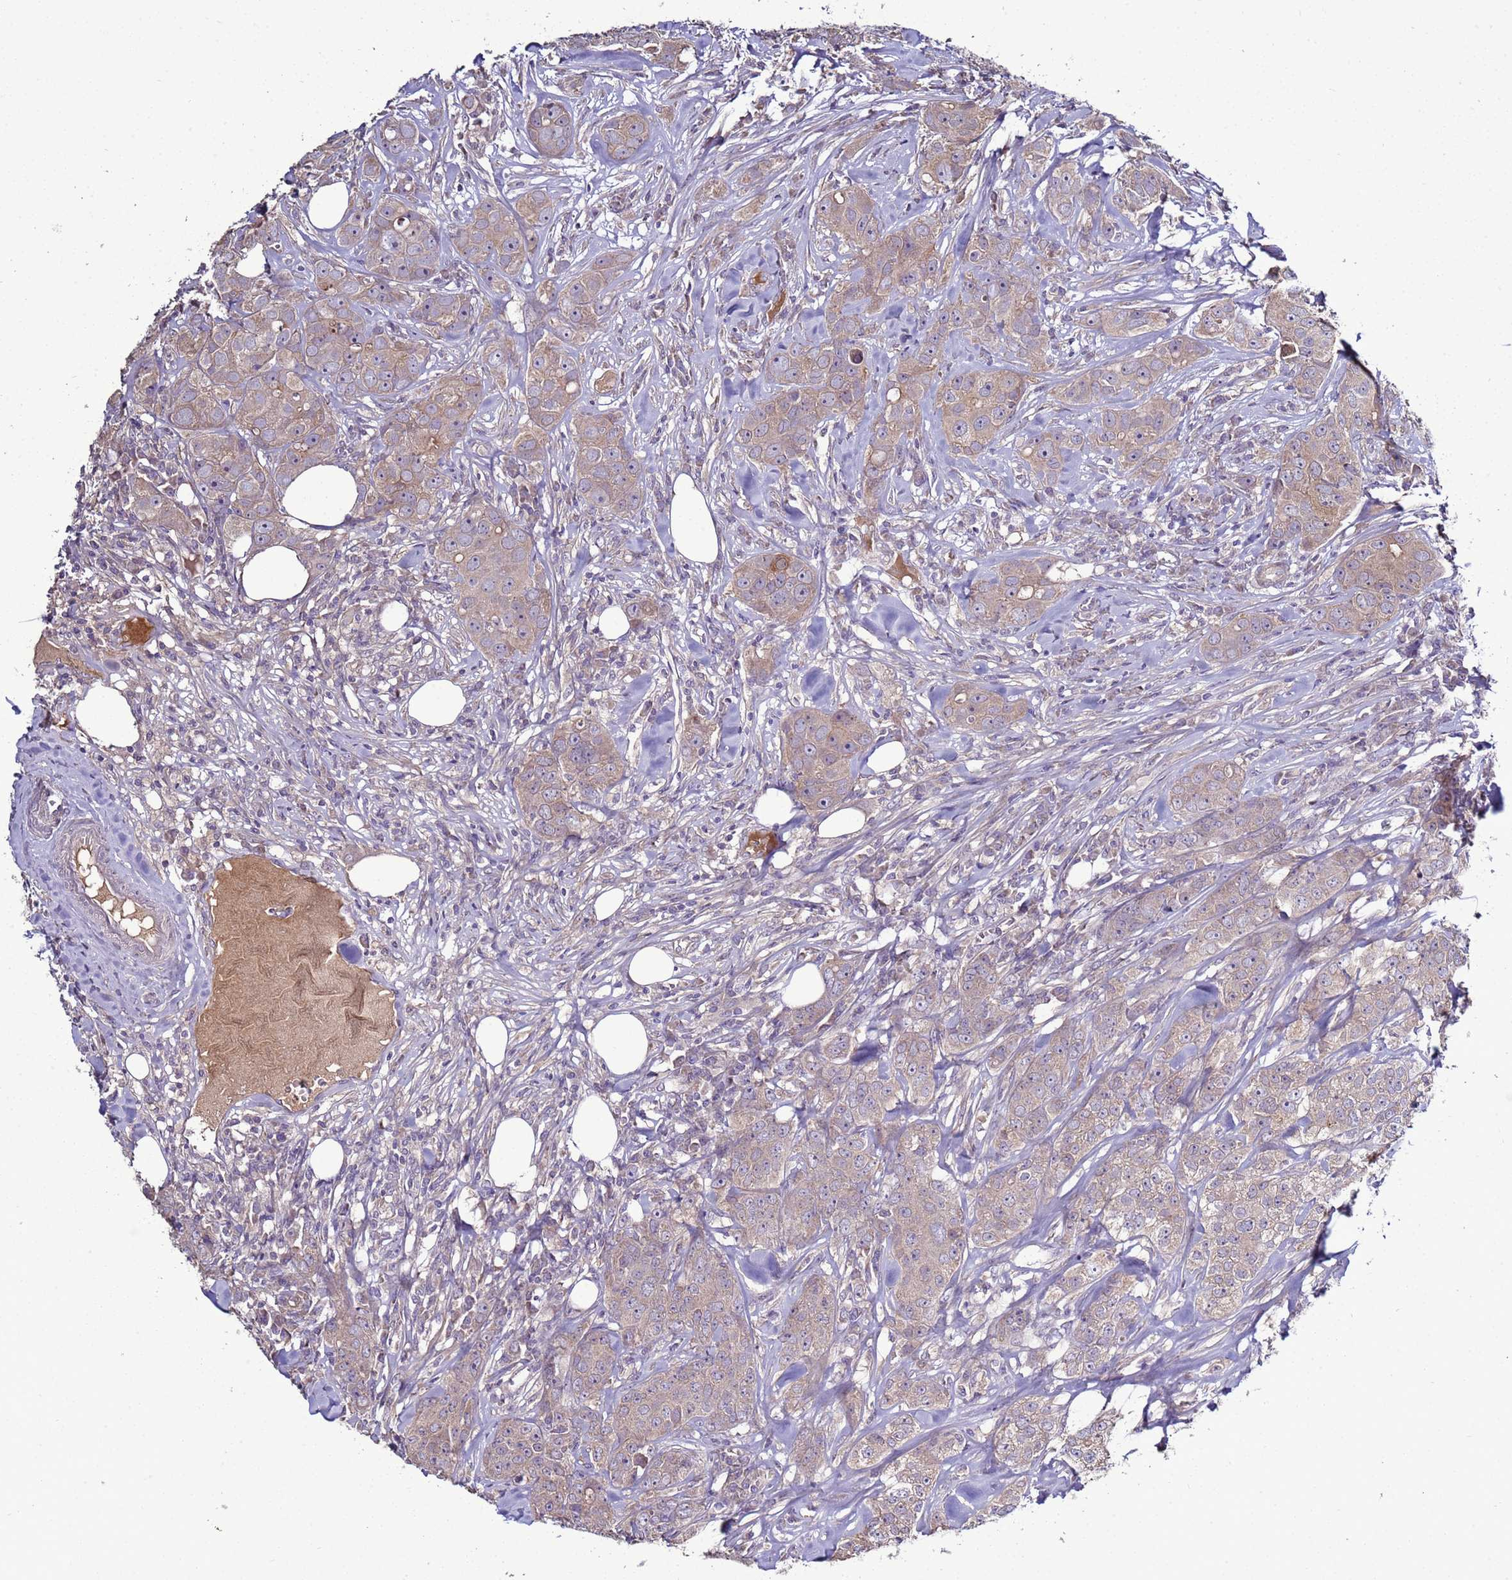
{"staining": {"intensity": "weak", "quantity": ">75%", "location": "cytoplasmic/membranous"}, "tissue": "breast cancer", "cell_type": "Tumor cells", "image_type": "cancer", "snomed": [{"axis": "morphology", "description": "Duct carcinoma"}, {"axis": "topography", "description": "Breast"}], "caption": "Approximately >75% of tumor cells in human breast infiltrating ductal carcinoma show weak cytoplasmic/membranous protein expression as visualized by brown immunohistochemical staining.", "gene": "RABL2B", "patient": {"sex": "female", "age": 43}}